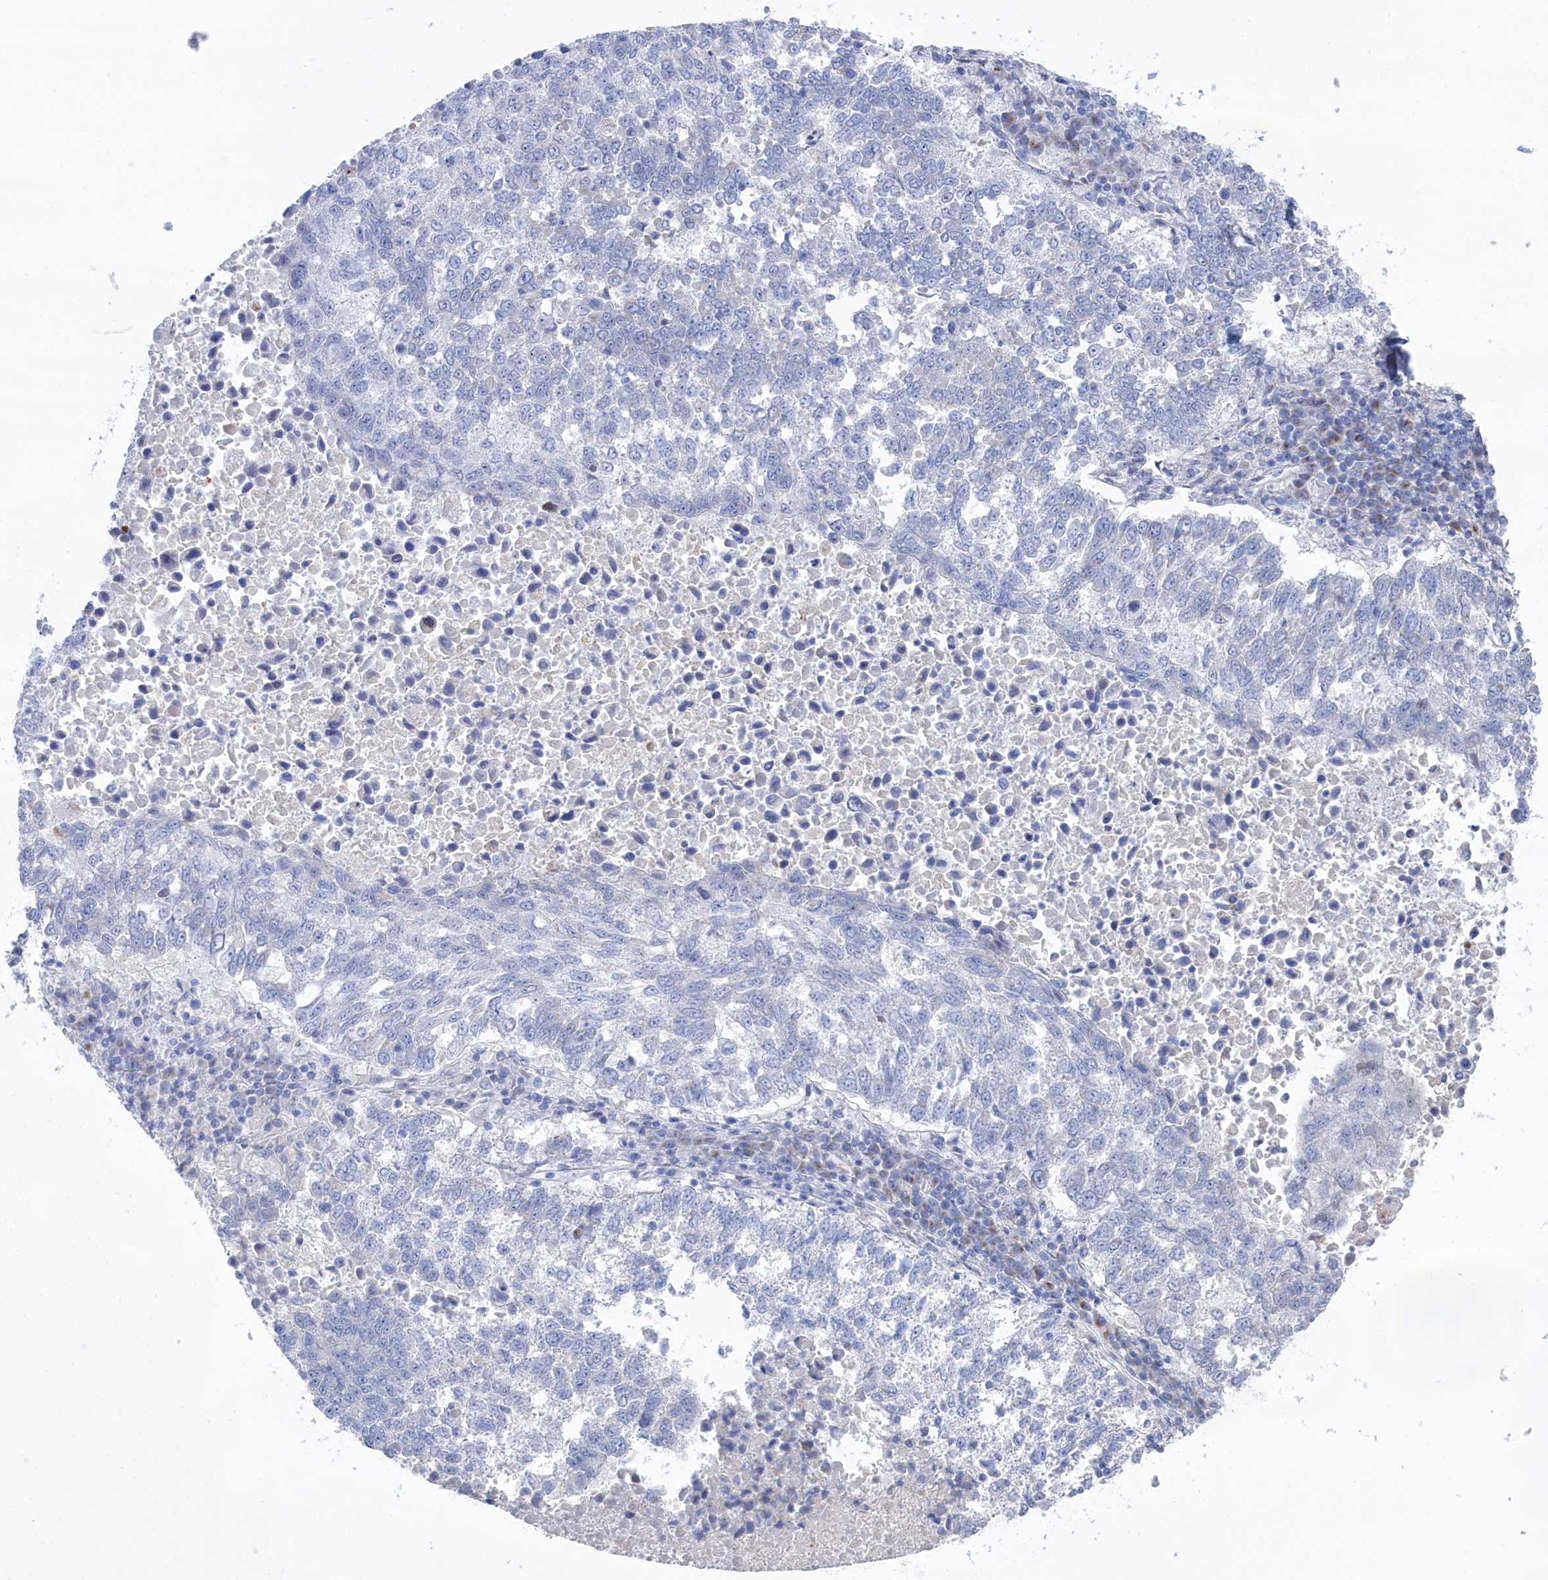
{"staining": {"intensity": "negative", "quantity": "none", "location": "none"}, "tissue": "lung cancer", "cell_type": "Tumor cells", "image_type": "cancer", "snomed": [{"axis": "morphology", "description": "Squamous cell carcinoma, NOS"}, {"axis": "topography", "description": "Lung"}], "caption": "IHC of squamous cell carcinoma (lung) shows no positivity in tumor cells.", "gene": "IRX1", "patient": {"sex": "male", "age": 73}}